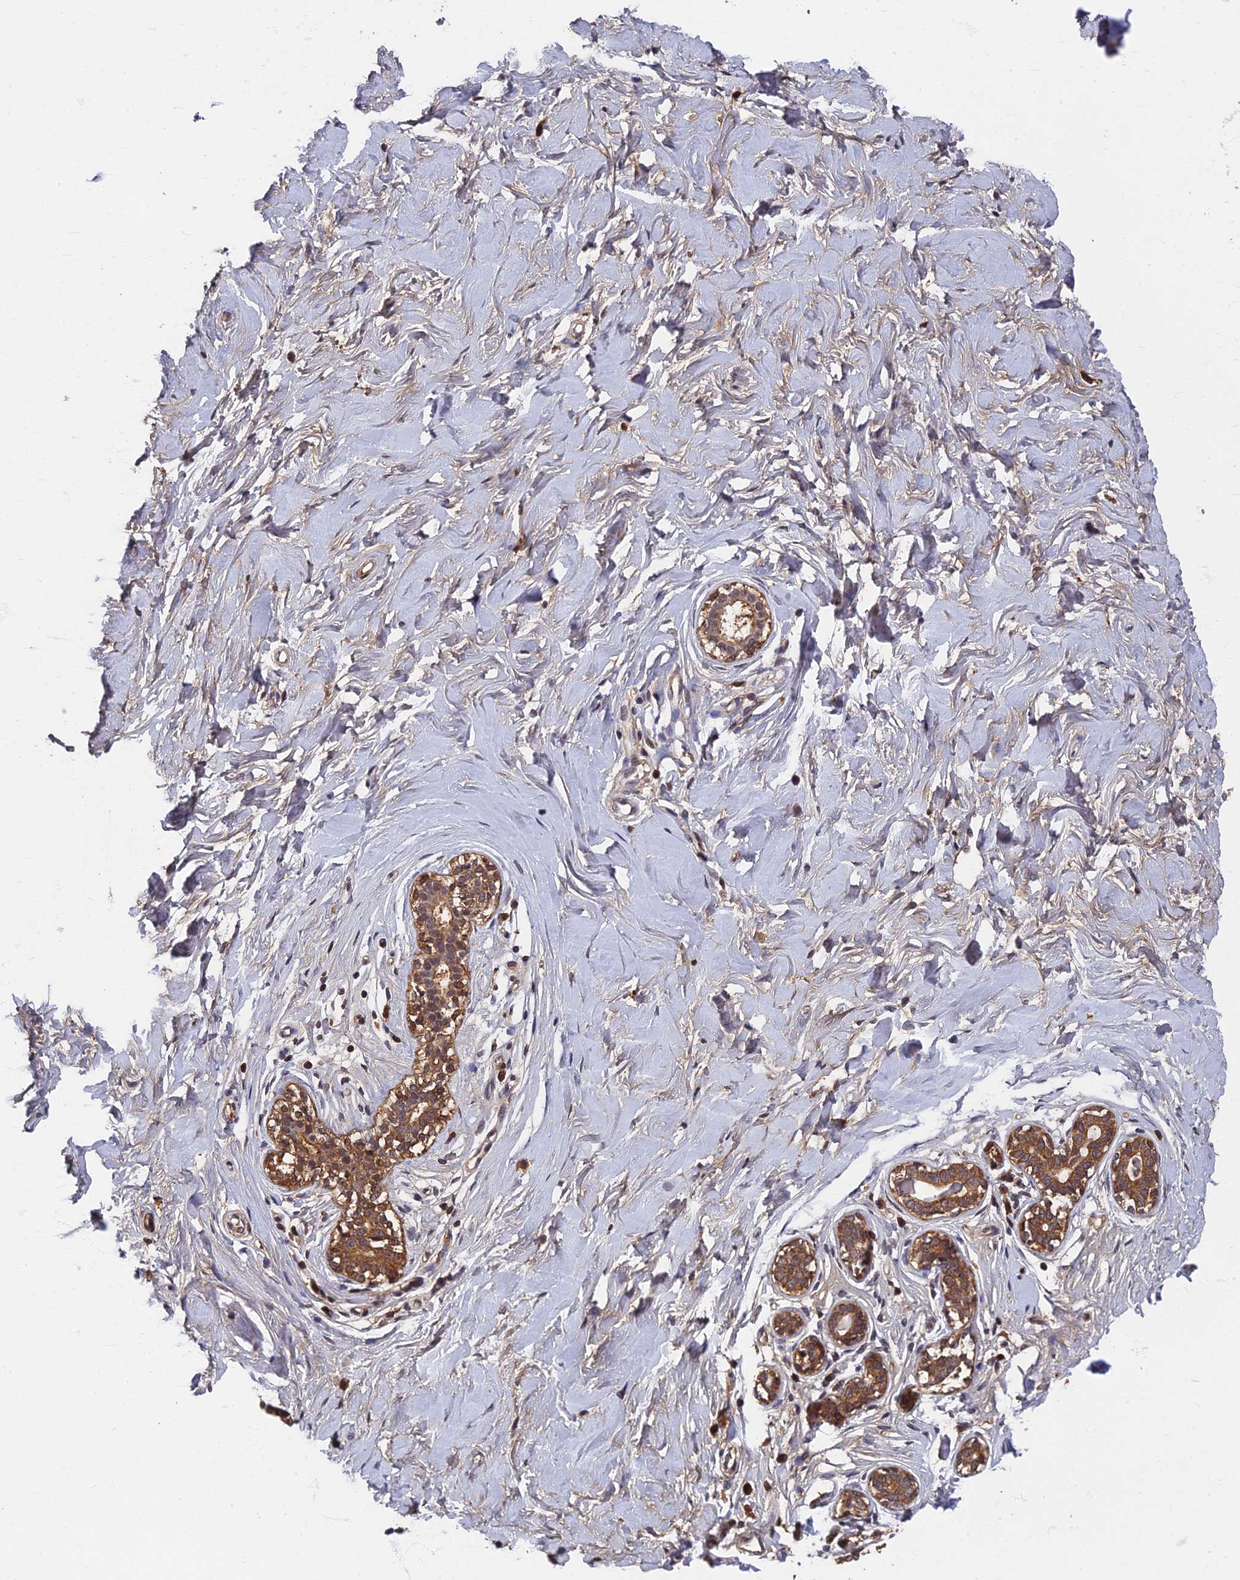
{"staining": {"intensity": "moderate", "quantity": ">75%", "location": "cytoplasmic/membranous,nuclear"}, "tissue": "breast", "cell_type": "Glandular cells", "image_type": "normal", "snomed": [{"axis": "morphology", "description": "Normal tissue, NOS"}, {"axis": "morphology", "description": "Adenoma, NOS"}, {"axis": "topography", "description": "Breast"}], "caption": "Glandular cells demonstrate medium levels of moderate cytoplasmic/membranous,nuclear positivity in approximately >75% of cells in normal breast. (DAB (3,3'-diaminobenzidine) IHC with brightfield microscopy, high magnification).", "gene": "TAF13", "patient": {"sex": "female", "age": 23}}